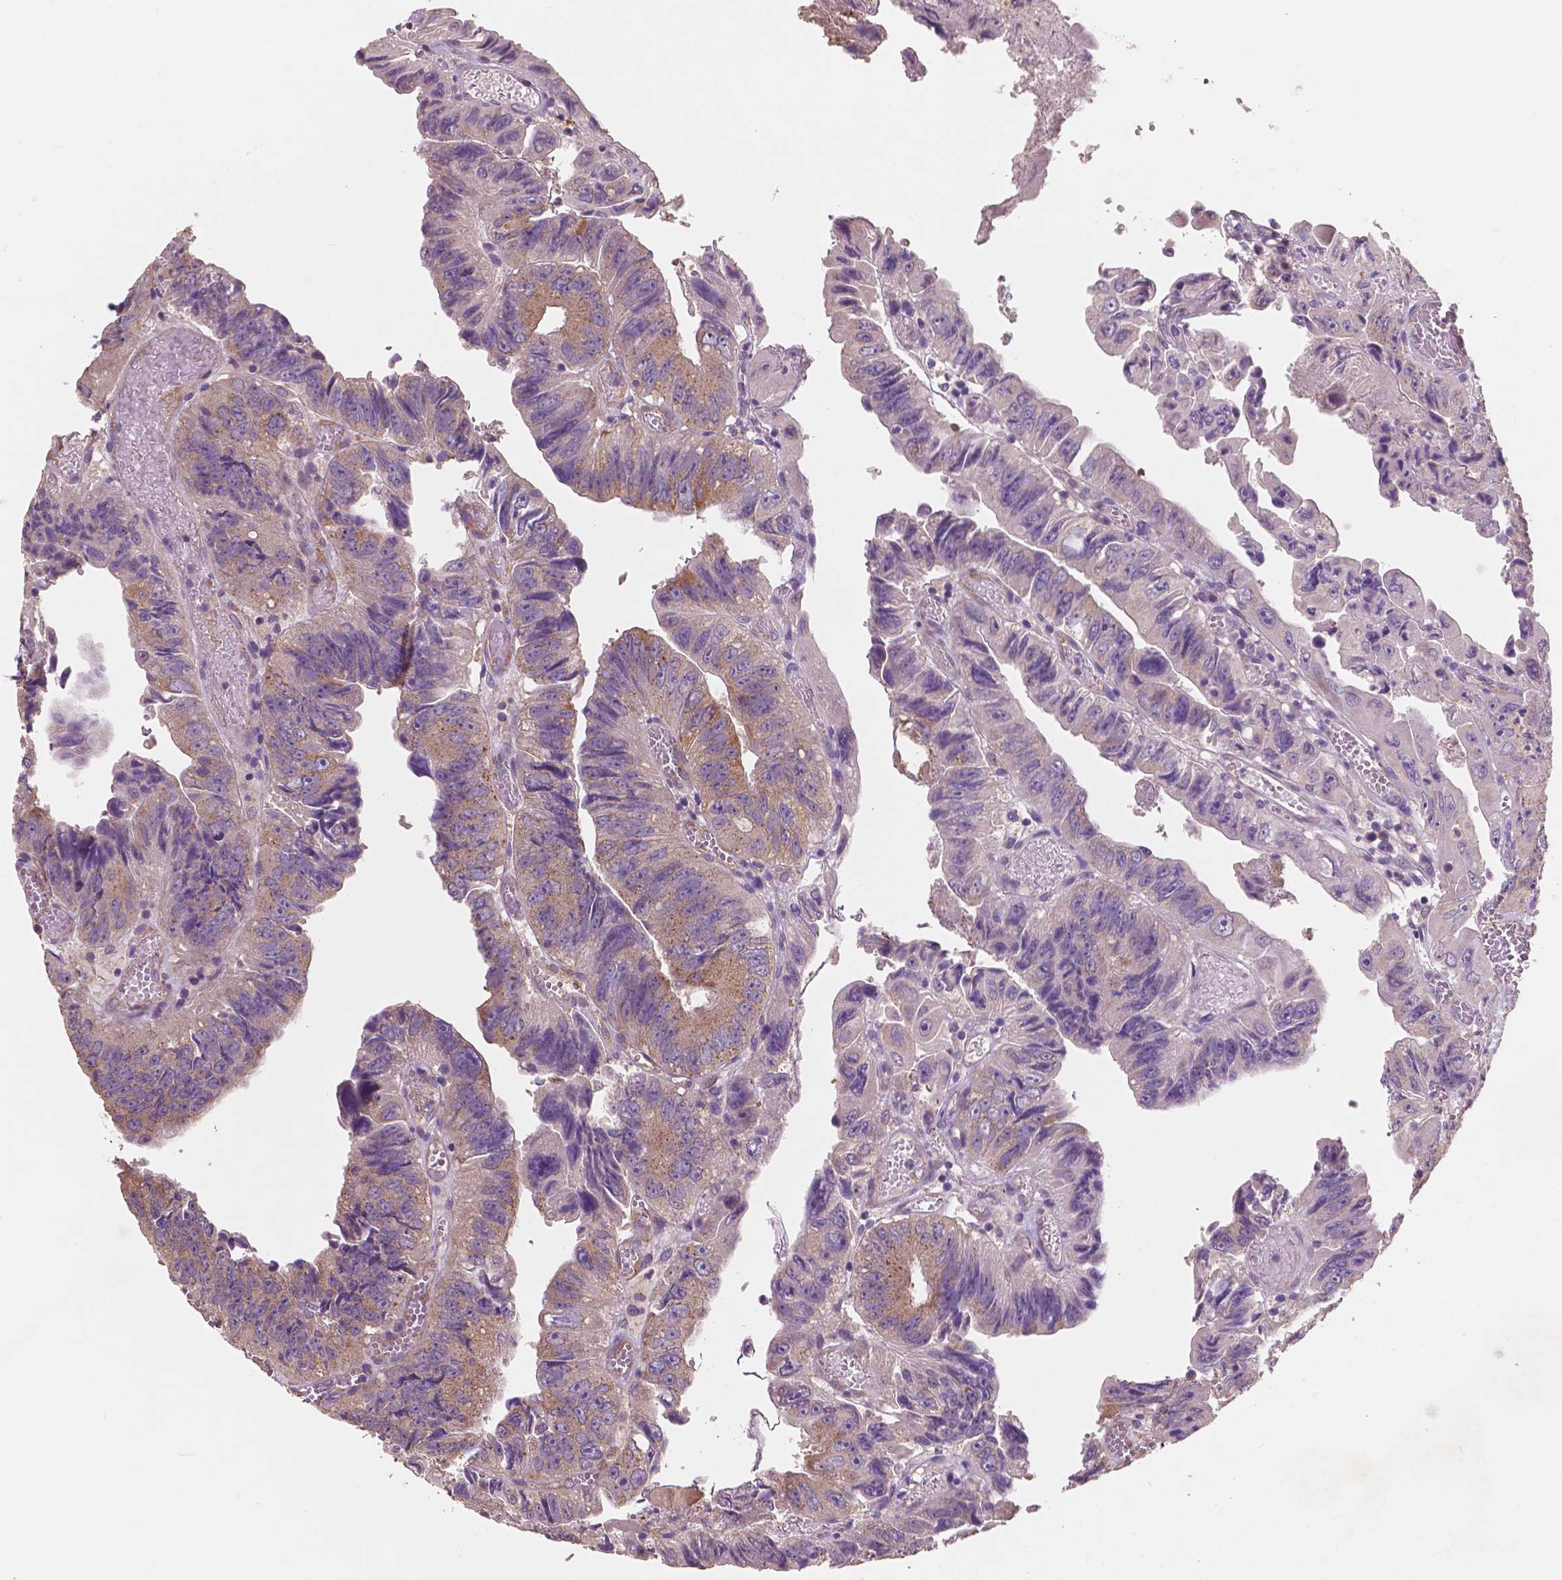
{"staining": {"intensity": "moderate", "quantity": "<25%", "location": "cytoplasmic/membranous"}, "tissue": "colorectal cancer", "cell_type": "Tumor cells", "image_type": "cancer", "snomed": [{"axis": "morphology", "description": "Adenocarcinoma, NOS"}, {"axis": "topography", "description": "Colon"}], "caption": "Adenocarcinoma (colorectal) stained with a brown dye shows moderate cytoplasmic/membranous positive positivity in approximately <25% of tumor cells.", "gene": "CHPT1", "patient": {"sex": "female", "age": 84}}